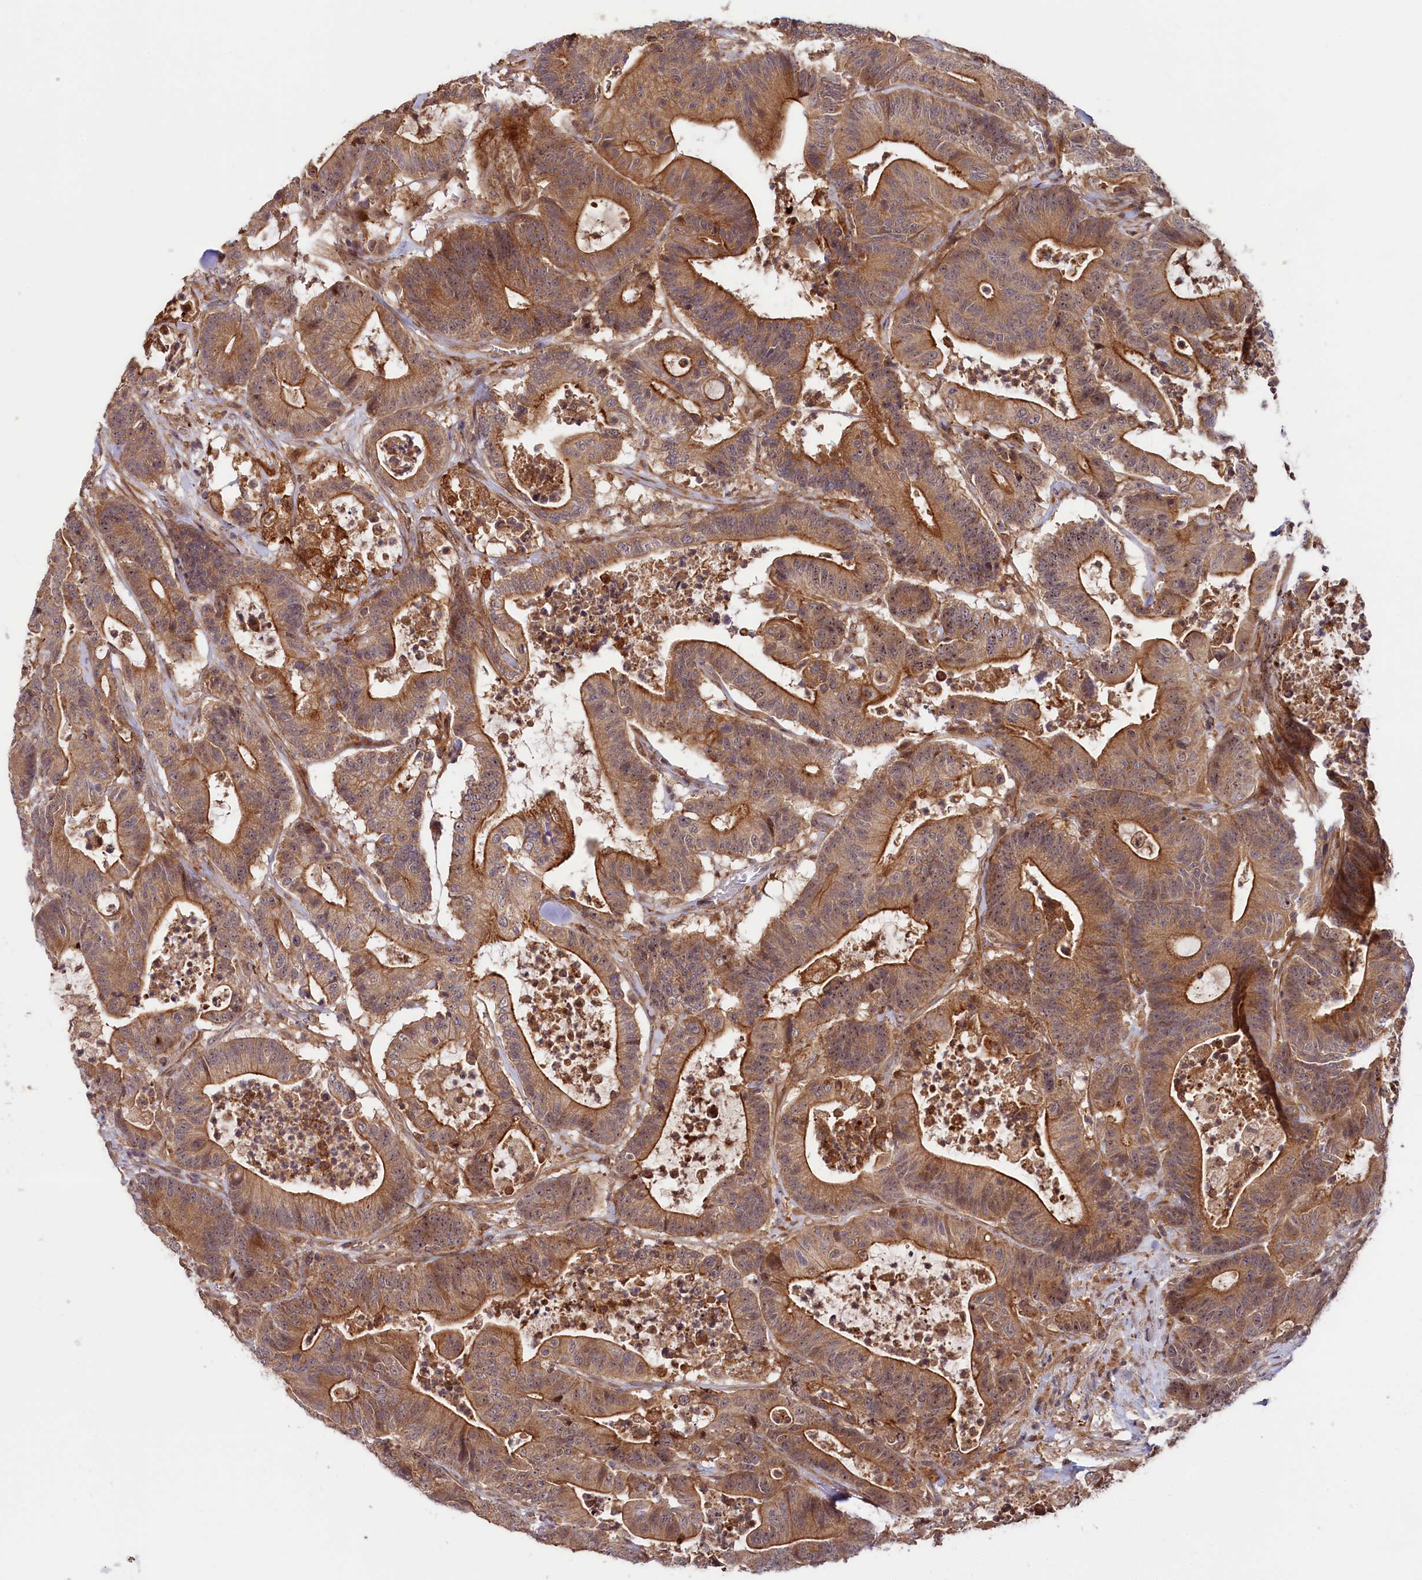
{"staining": {"intensity": "strong", "quantity": ">75%", "location": "cytoplasmic/membranous"}, "tissue": "colorectal cancer", "cell_type": "Tumor cells", "image_type": "cancer", "snomed": [{"axis": "morphology", "description": "Adenocarcinoma, NOS"}, {"axis": "topography", "description": "Colon"}], "caption": "Strong cytoplasmic/membranous expression is appreciated in approximately >75% of tumor cells in colorectal cancer. The staining is performed using DAB (3,3'-diaminobenzidine) brown chromogen to label protein expression. The nuclei are counter-stained blue using hematoxylin.", "gene": "NEDD1", "patient": {"sex": "female", "age": 84}}